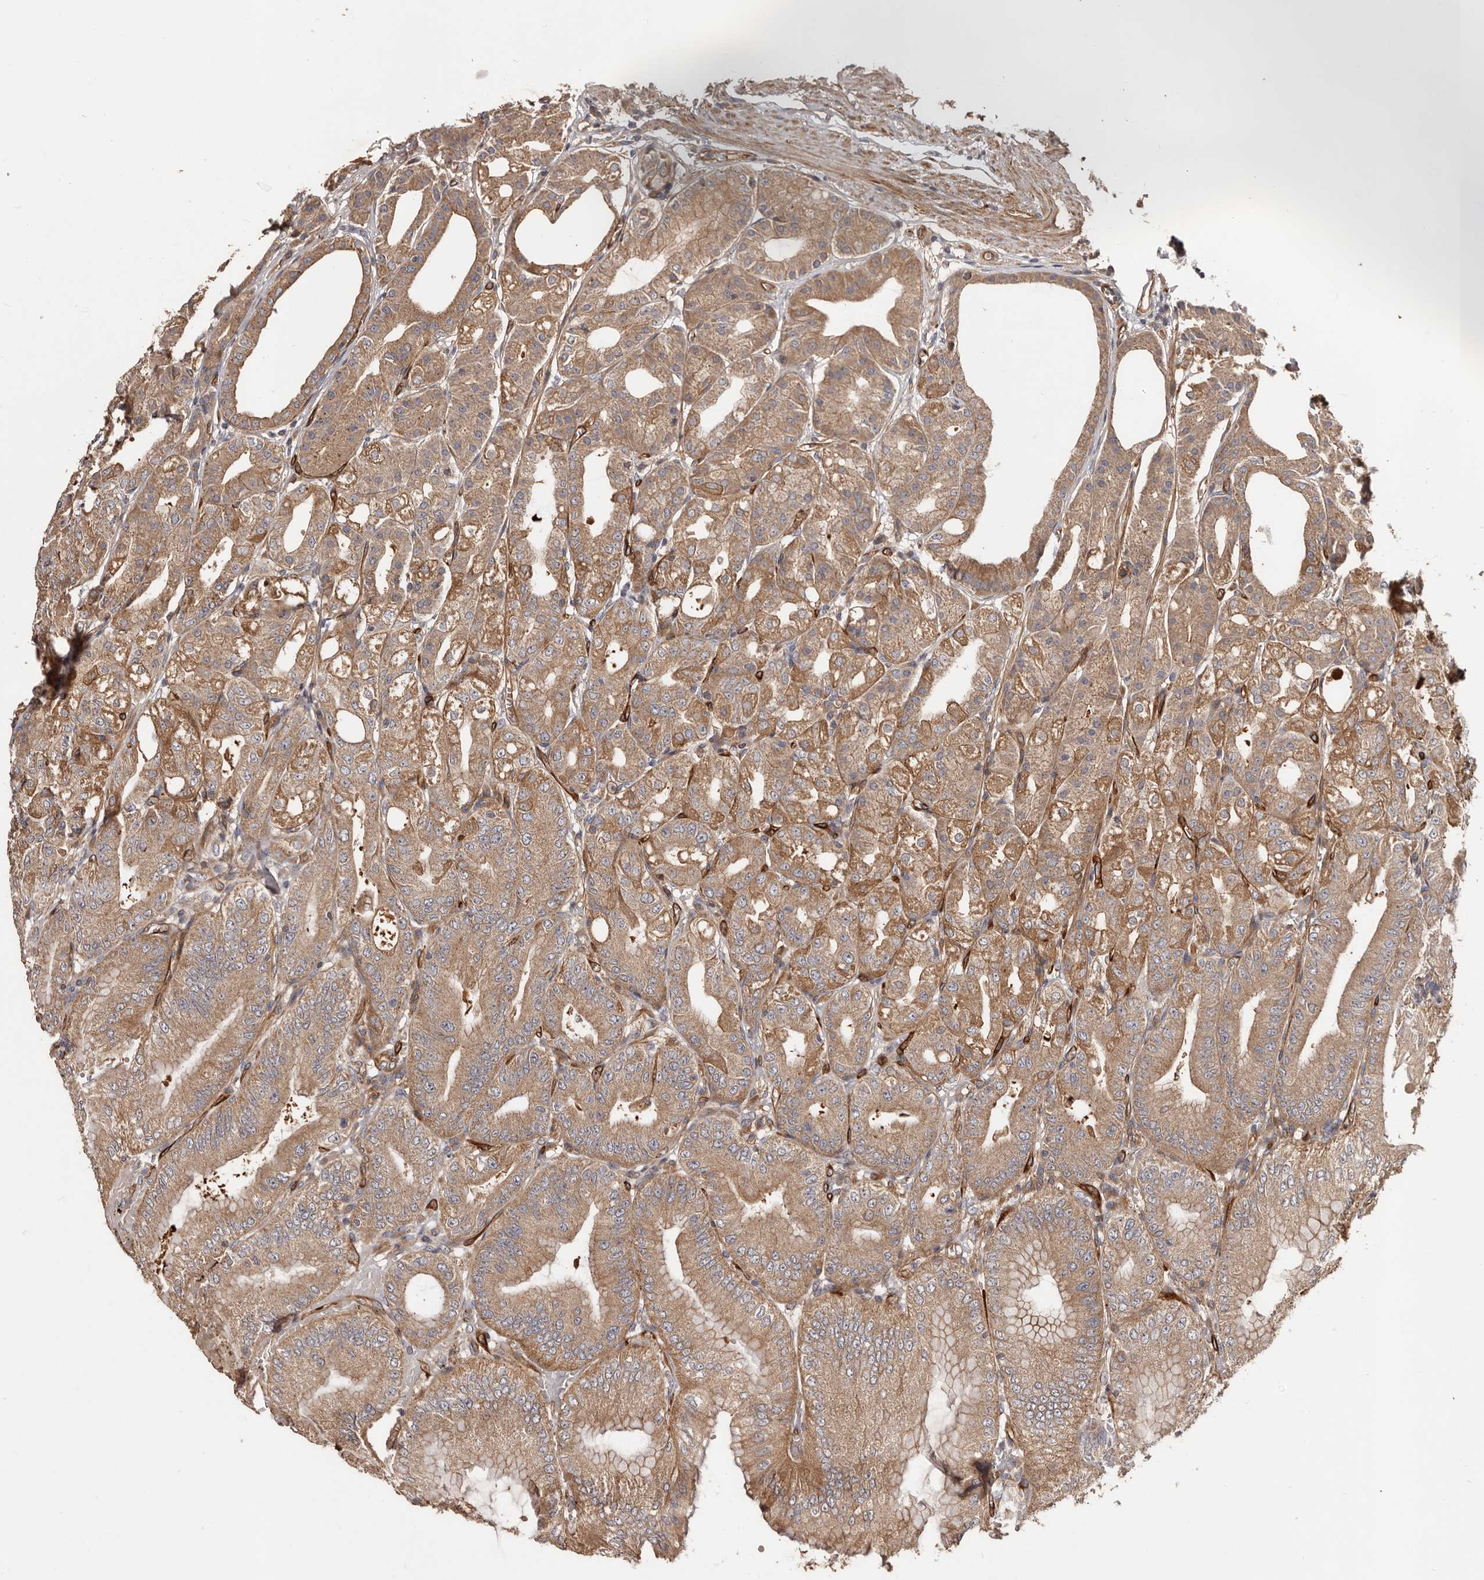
{"staining": {"intensity": "moderate", "quantity": ">75%", "location": "cytoplasmic/membranous"}, "tissue": "stomach", "cell_type": "Glandular cells", "image_type": "normal", "snomed": [{"axis": "morphology", "description": "Normal tissue, NOS"}, {"axis": "topography", "description": "Stomach, lower"}], "caption": "Benign stomach reveals moderate cytoplasmic/membranous positivity in about >75% of glandular cells (Stains: DAB (3,3'-diaminobenzidine) in brown, nuclei in blue, Microscopy: brightfield microscopy at high magnification)..", "gene": "GTPBP1", "patient": {"sex": "male", "age": 71}}